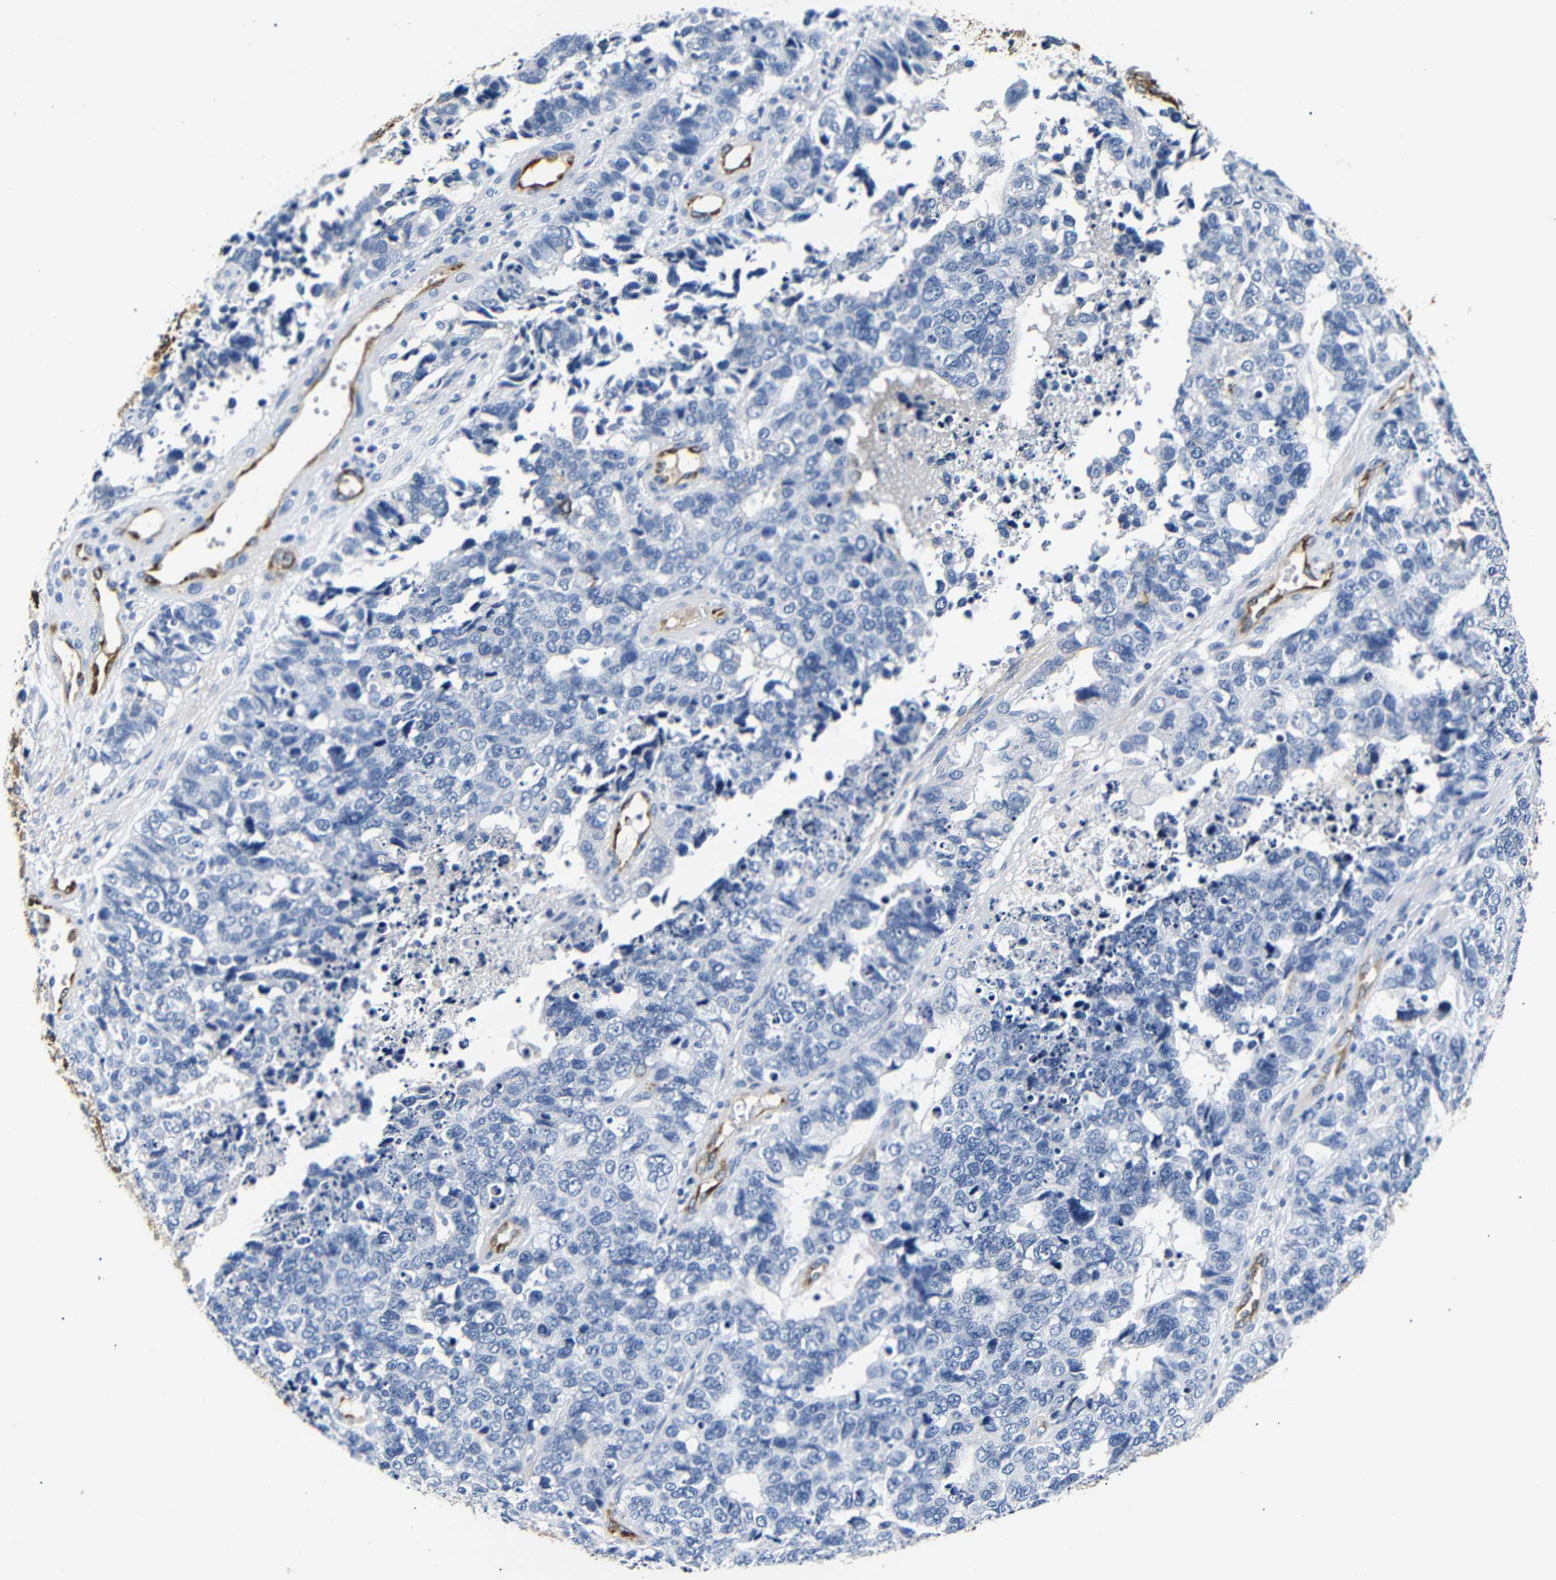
{"staining": {"intensity": "negative", "quantity": "none", "location": "none"}, "tissue": "cervical cancer", "cell_type": "Tumor cells", "image_type": "cancer", "snomed": [{"axis": "morphology", "description": "Squamous cell carcinoma, NOS"}, {"axis": "topography", "description": "Cervix"}], "caption": "IHC image of cervical cancer stained for a protein (brown), which displays no staining in tumor cells. The staining was performed using DAB to visualize the protein expression in brown, while the nuclei were stained in blue with hematoxylin (Magnification: 20x).", "gene": "MUC4", "patient": {"sex": "female", "age": 63}}